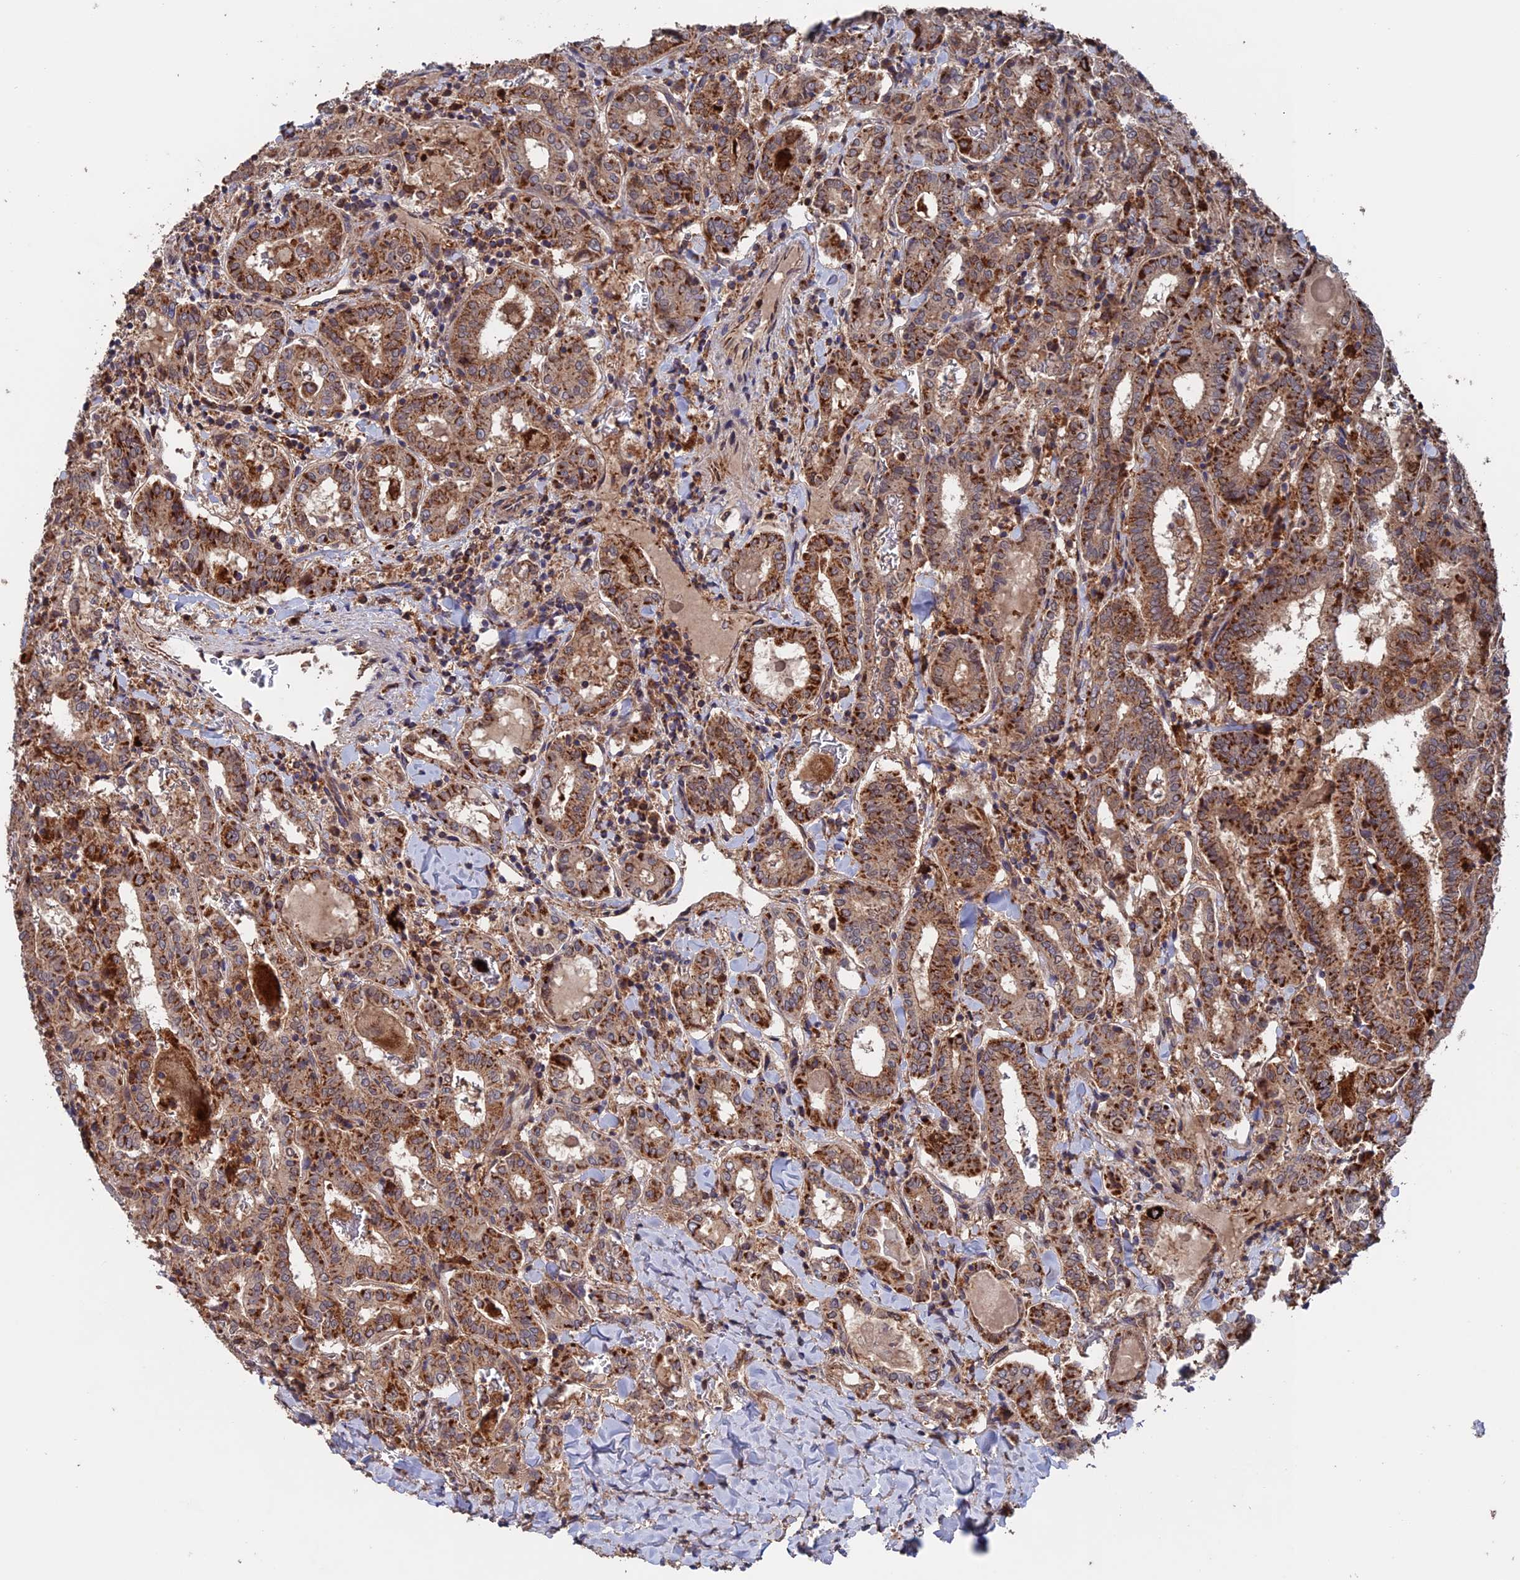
{"staining": {"intensity": "strong", "quantity": "25%-75%", "location": "cytoplasmic/membranous"}, "tissue": "thyroid cancer", "cell_type": "Tumor cells", "image_type": "cancer", "snomed": [{"axis": "morphology", "description": "Papillary adenocarcinoma, NOS"}, {"axis": "topography", "description": "Thyroid gland"}], "caption": "Papillary adenocarcinoma (thyroid) was stained to show a protein in brown. There is high levels of strong cytoplasmic/membranous expression in approximately 25%-75% of tumor cells.", "gene": "DTYMK", "patient": {"sex": "female", "age": 72}}